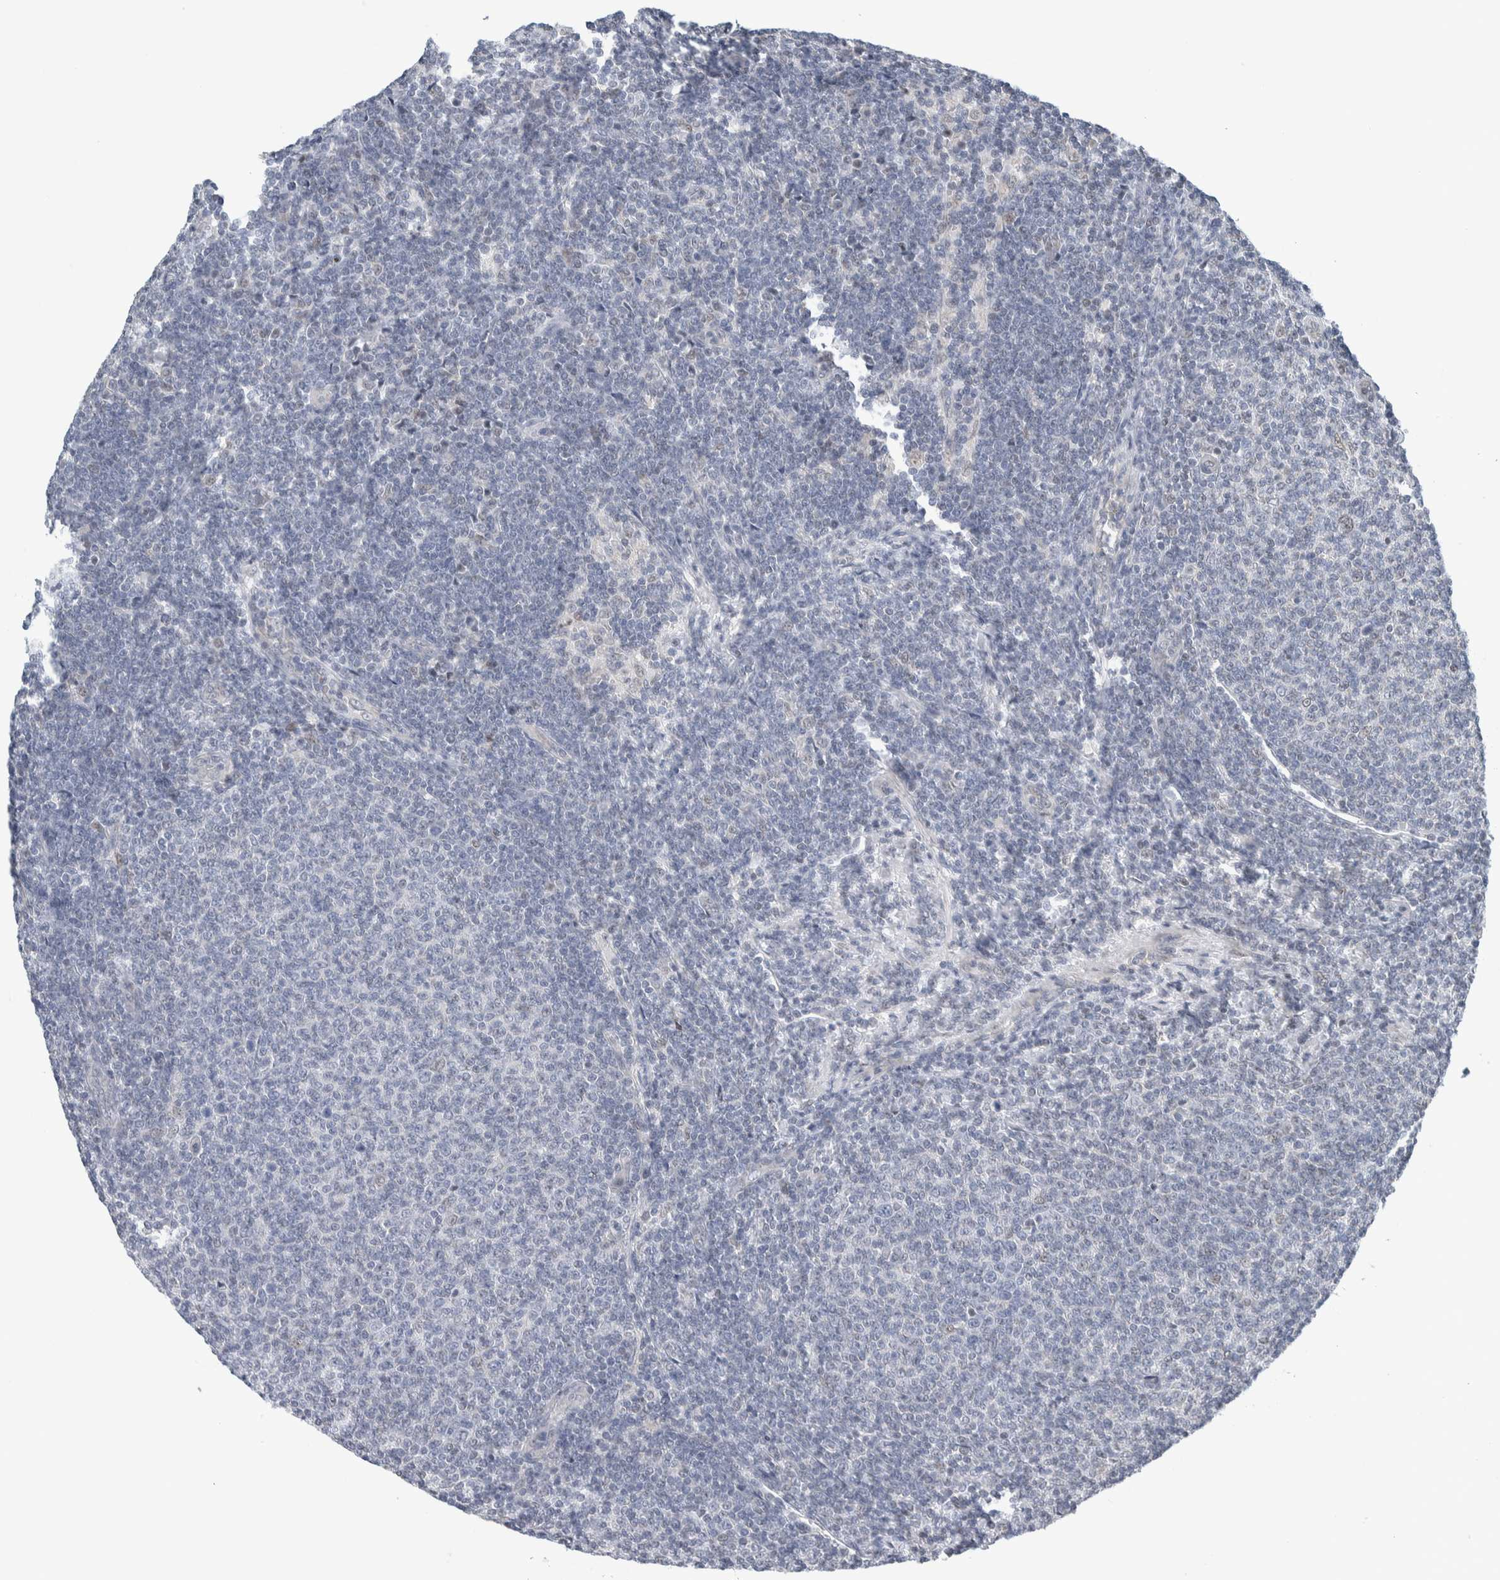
{"staining": {"intensity": "negative", "quantity": "none", "location": "none"}, "tissue": "lymphoma", "cell_type": "Tumor cells", "image_type": "cancer", "snomed": [{"axis": "morphology", "description": "Malignant lymphoma, non-Hodgkin's type, Low grade"}, {"axis": "topography", "description": "Lymph node"}], "caption": "Human lymphoma stained for a protein using immunohistochemistry (IHC) exhibits no expression in tumor cells.", "gene": "NEUROD1", "patient": {"sex": "male", "age": 66}}